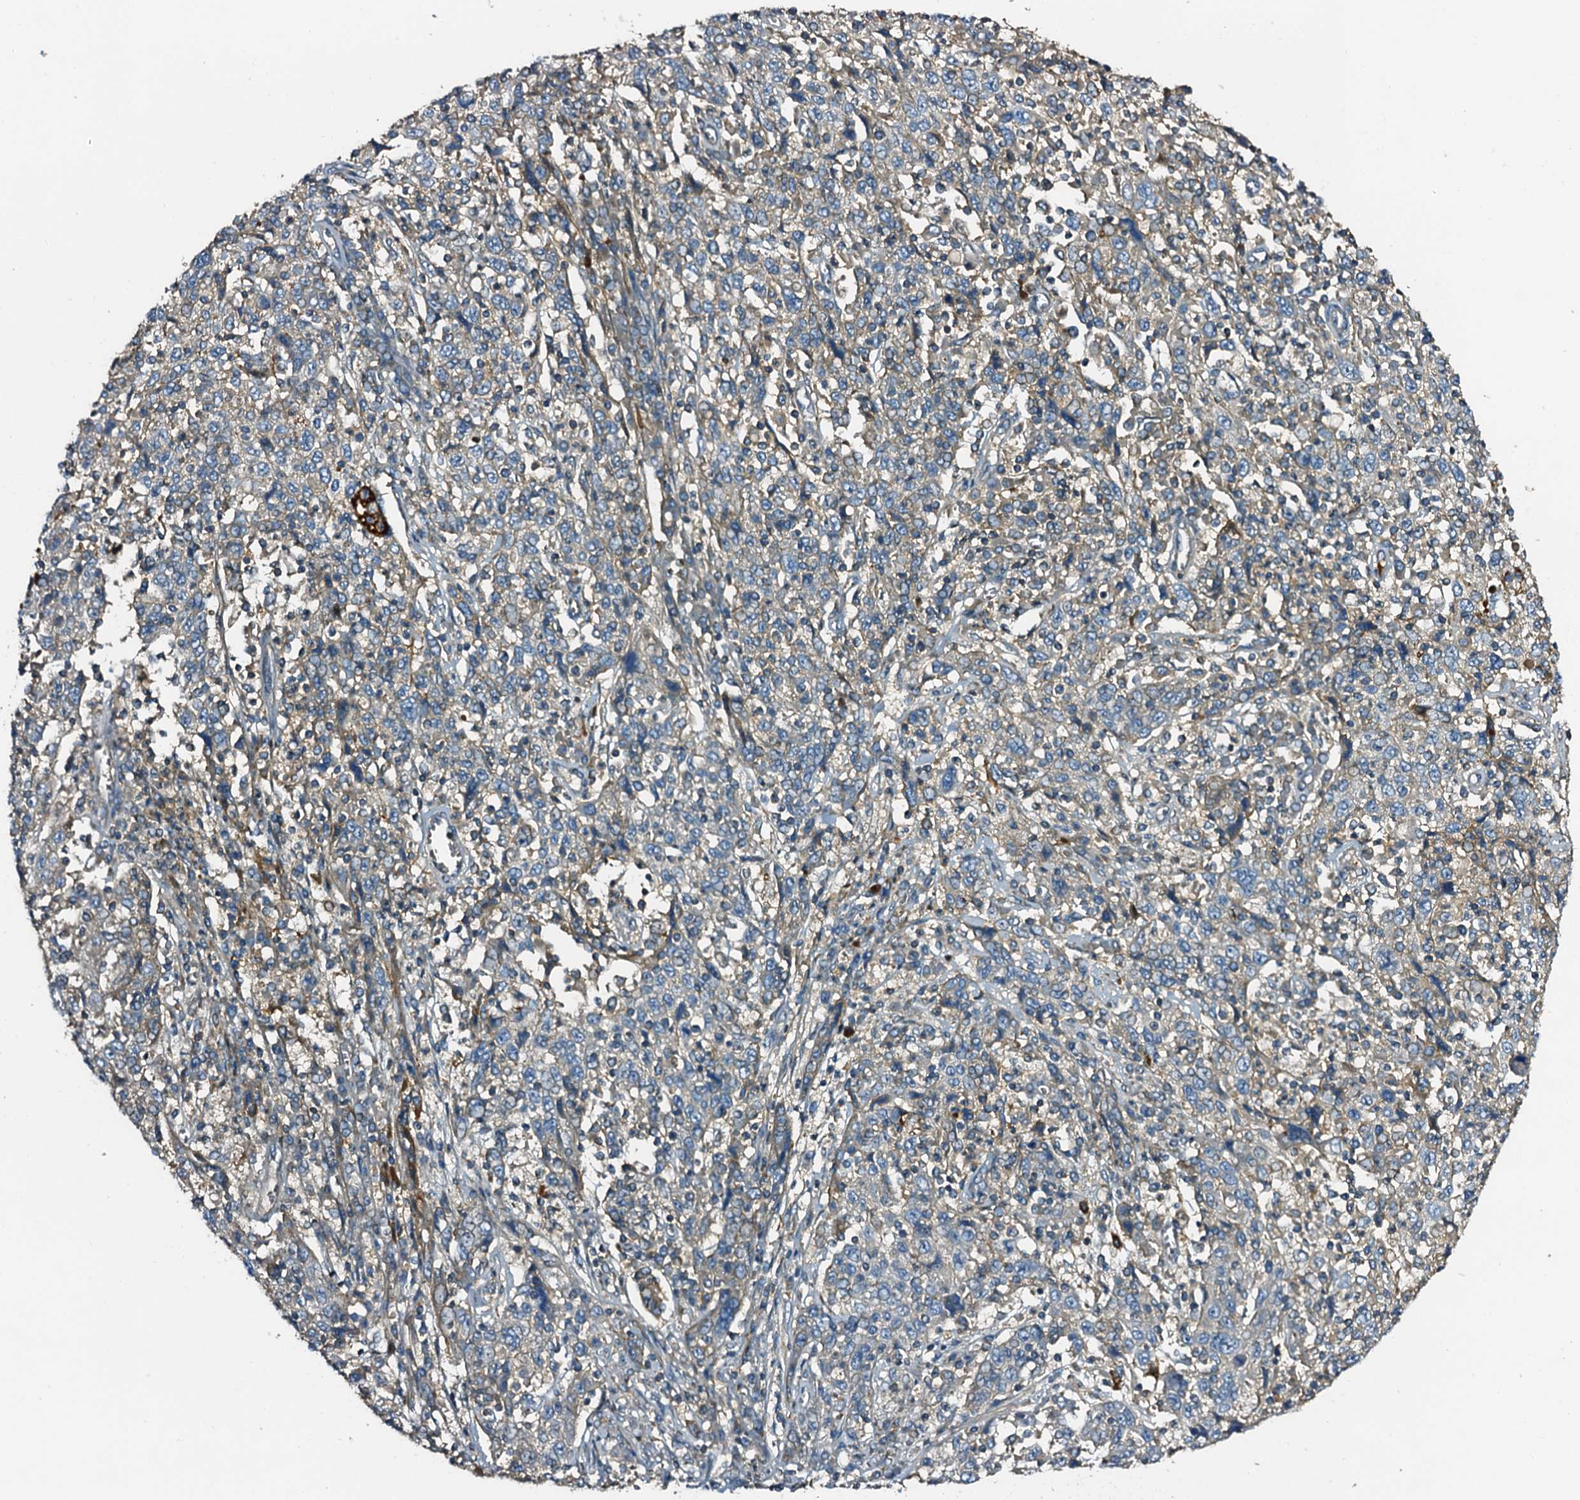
{"staining": {"intensity": "weak", "quantity": "<25%", "location": "cytoplasmic/membranous"}, "tissue": "cervical cancer", "cell_type": "Tumor cells", "image_type": "cancer", "snomed": [{"axis": "morphology", "description": "Squamous cell carcinoma, NOS"}, {"axis": "topography", "description": "Cervix"}], "caption": "DAB immunohistochemical staining of human cervical cancer (squamous cell carcinoma) exhibits no significant expression in tumor cells.", "gene": "DUOXA1", "patient": {"sex": "female", "age": 46}}